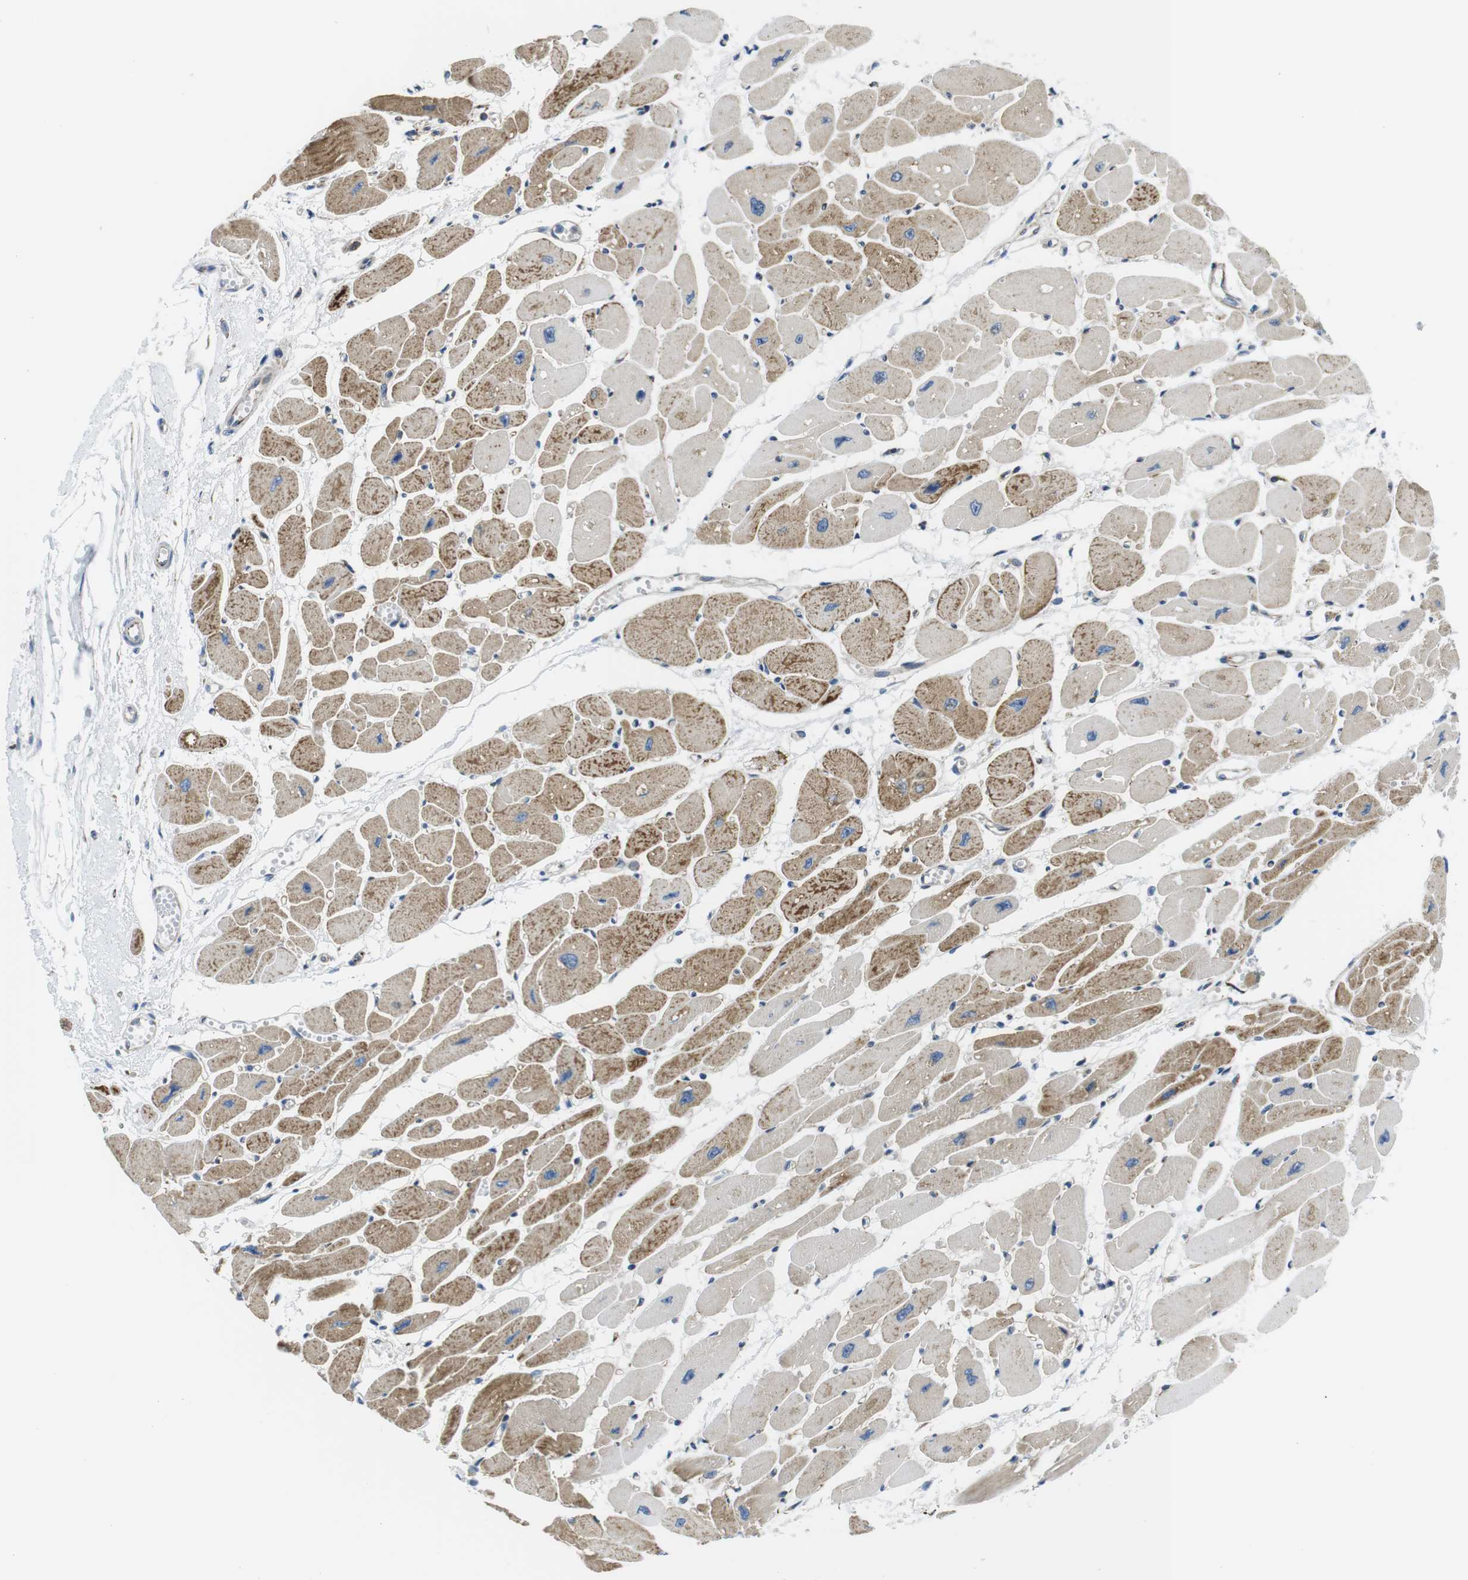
{"staining": {"intensity": "moderate", "quantity": ">75%", "location": "cytoplasmic/membranous"}, "tissue": "heart muscle", "cell_type": "Cardiomyocytes", "image_type": "normal", "snomed": [{"axis": "morphology", "description": "Normal tissue, NOS"}, {"axis": "topography", "description": "Heart"}], "caption": "Unremarkable heart muscle shows moderate cytoplasmic/membranous positivity in about >75% of cardiomyocytes (DAB (3,3'-diaminobenzidine) = brown stain, brightfield microscopy at high magnification)..", "gene": "KCNE3", "patient": {"sex": "female", "age": 54}}